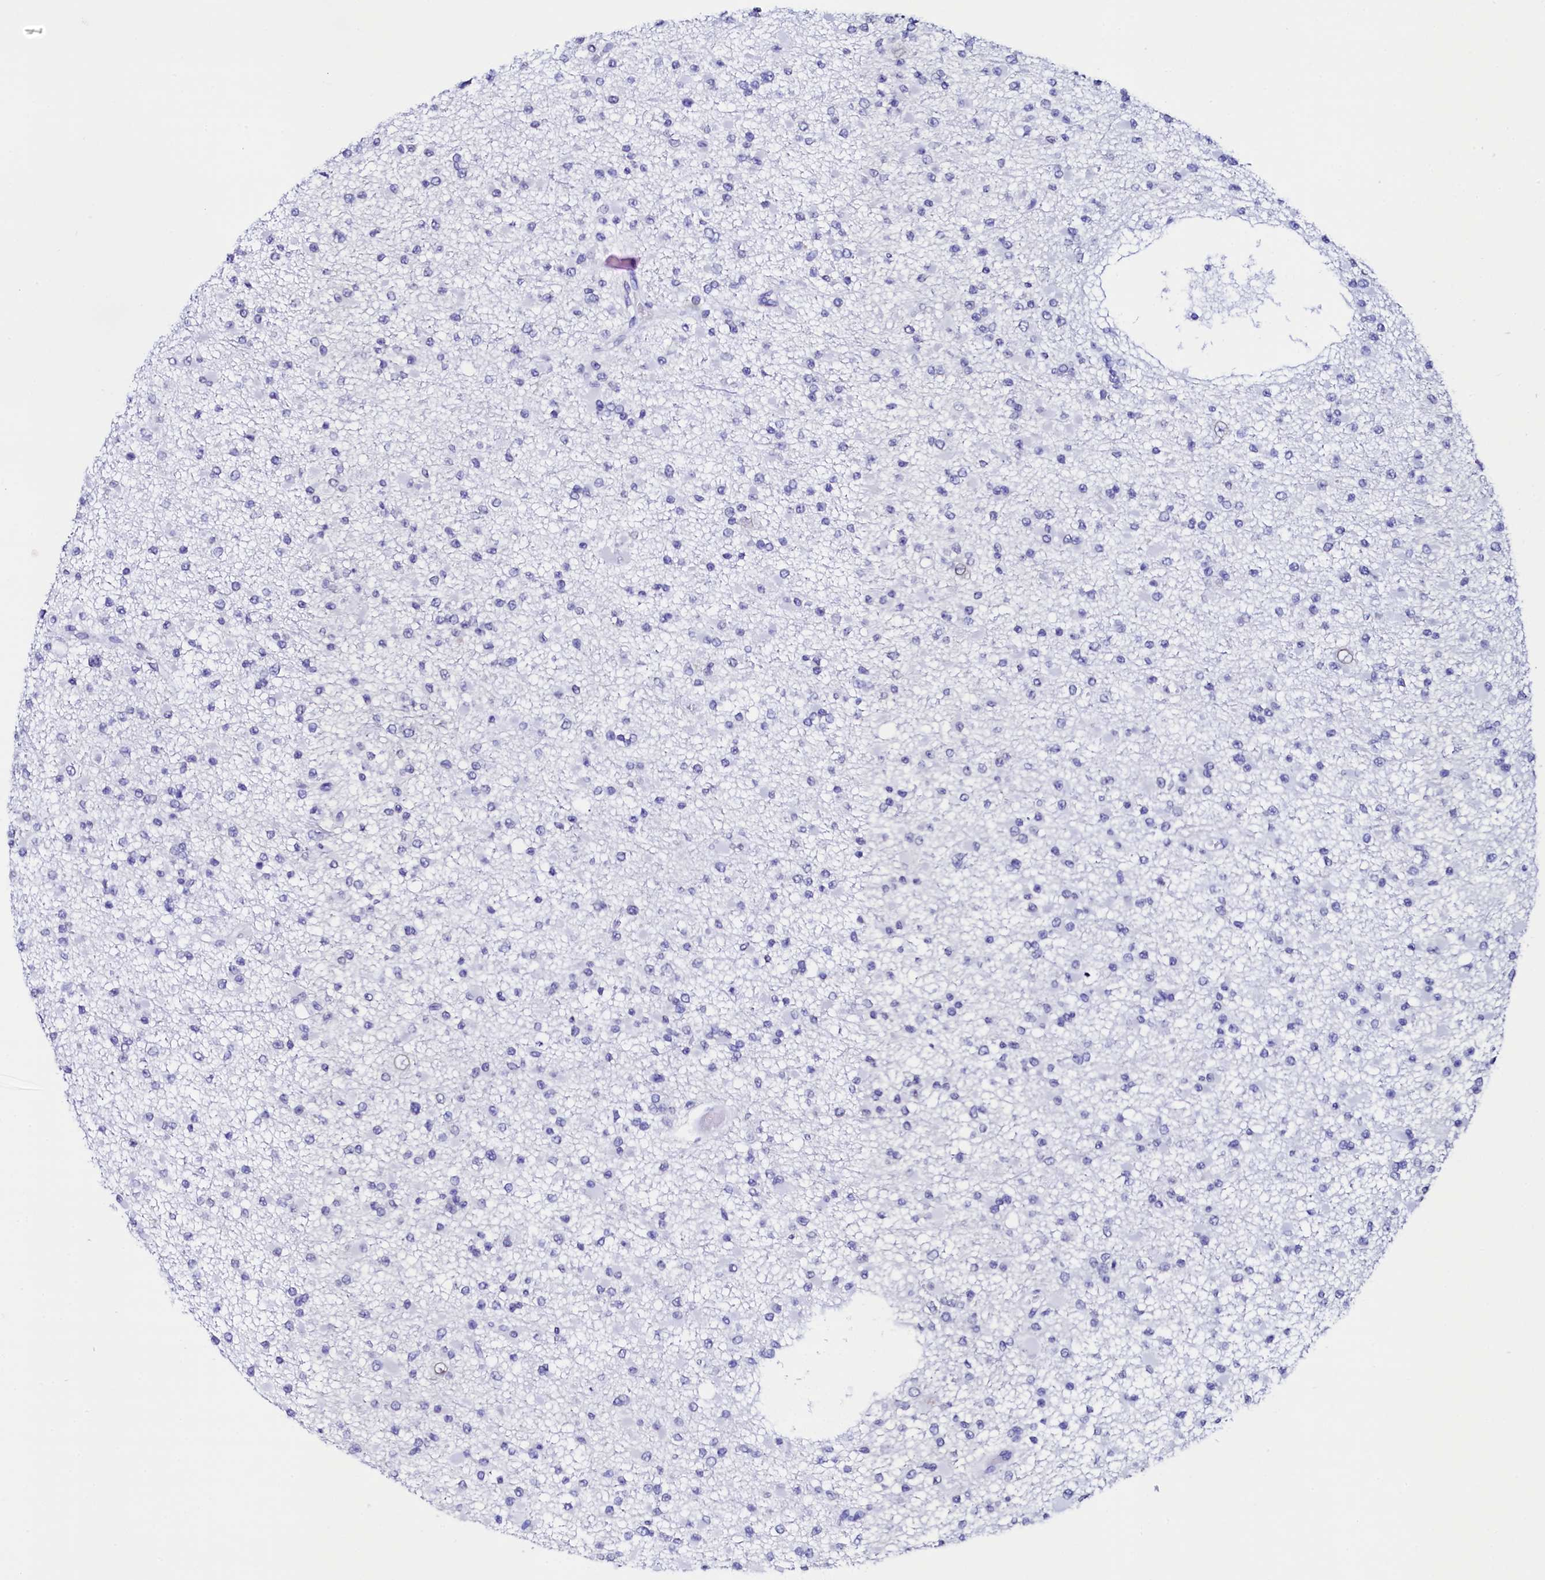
{"staining": {"intensity": "negative", "quantity": "none", "location": "none"}, "tissue": "glioma", "cell_type": "Tumor cells", "image_type": "cancer", "snomed": [{"axis": "morphology", "description": "Glioma, malignant, Low grade"}, {"axis": "topography", "description": "Brain"}], "caption": "High magnification brightfield microscopy of glioma stained with DAB (3,3'-diaminobenzidine) (brown) and counterstained with hematoxylin (blue): tumor cells show no significant staining. (Stains: DAB immunohistochemistry with hematoxylin counter stain, Microscopy: brightfield microscopy at high magnification).", "gene": "HAND1", "patient": {"sex": "female", "age": 22}}